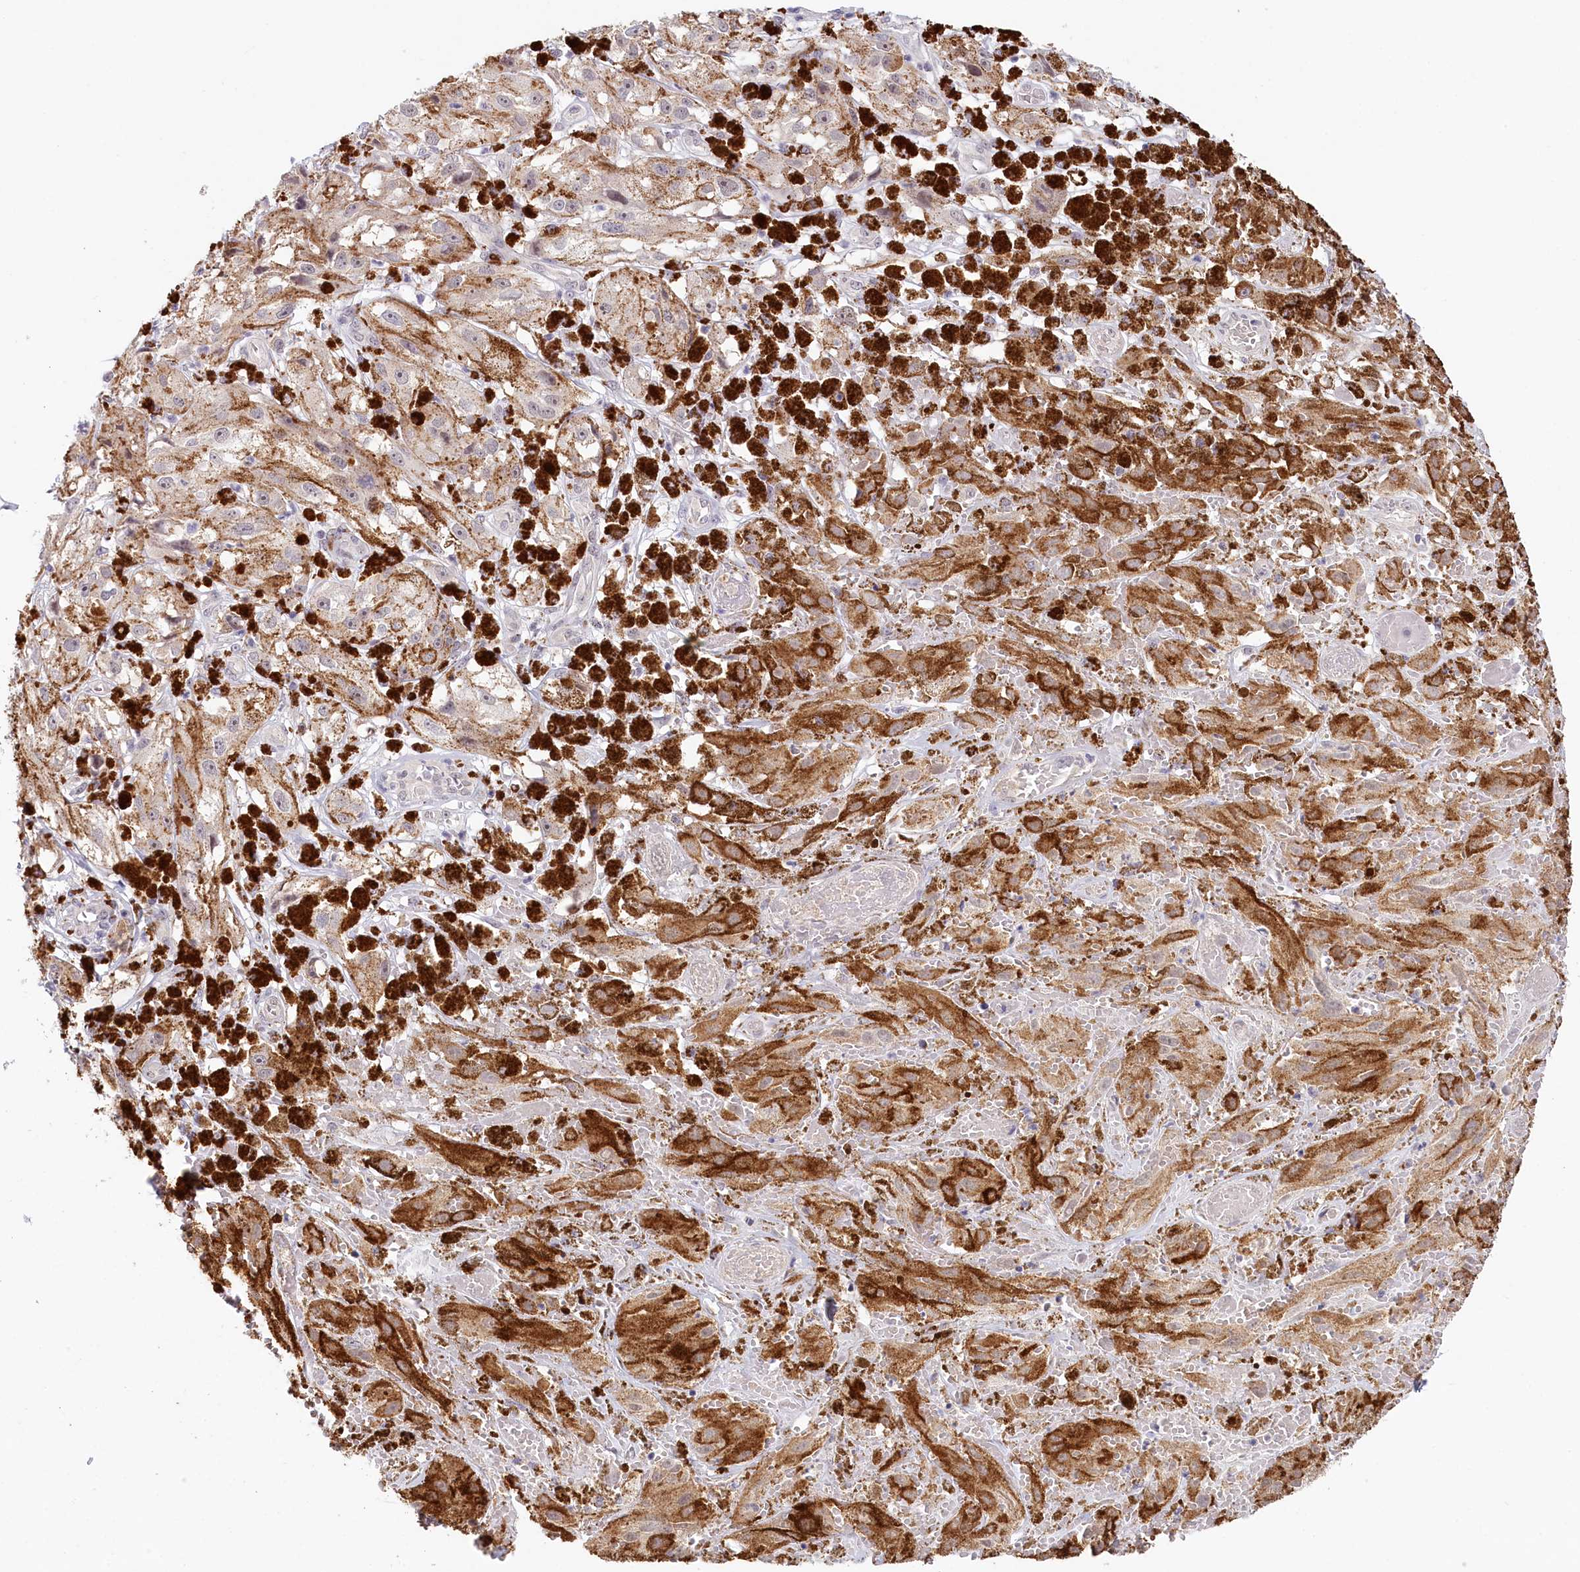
{"staining": {"intensity": "negative", "quantity": "none", "location": "none"}, "tissue": "melanoma", "cell_type": "Tumor cells", "image_type": "cancer", "snomed": [{"axis": "morphology", "description": "Malignant melanoma, NOS"}, {"axis": "topography", "description": "Skin"}], "caption": "Immunohistochemistry photomicrograph of neoplastic tissue: melanoma stained with DAB (3,3'-diaminobenzidine) reveals no significant protein expression in tumor cells.", "gene": "AMTN", "patient": {"sex": "male", "age": 88}}